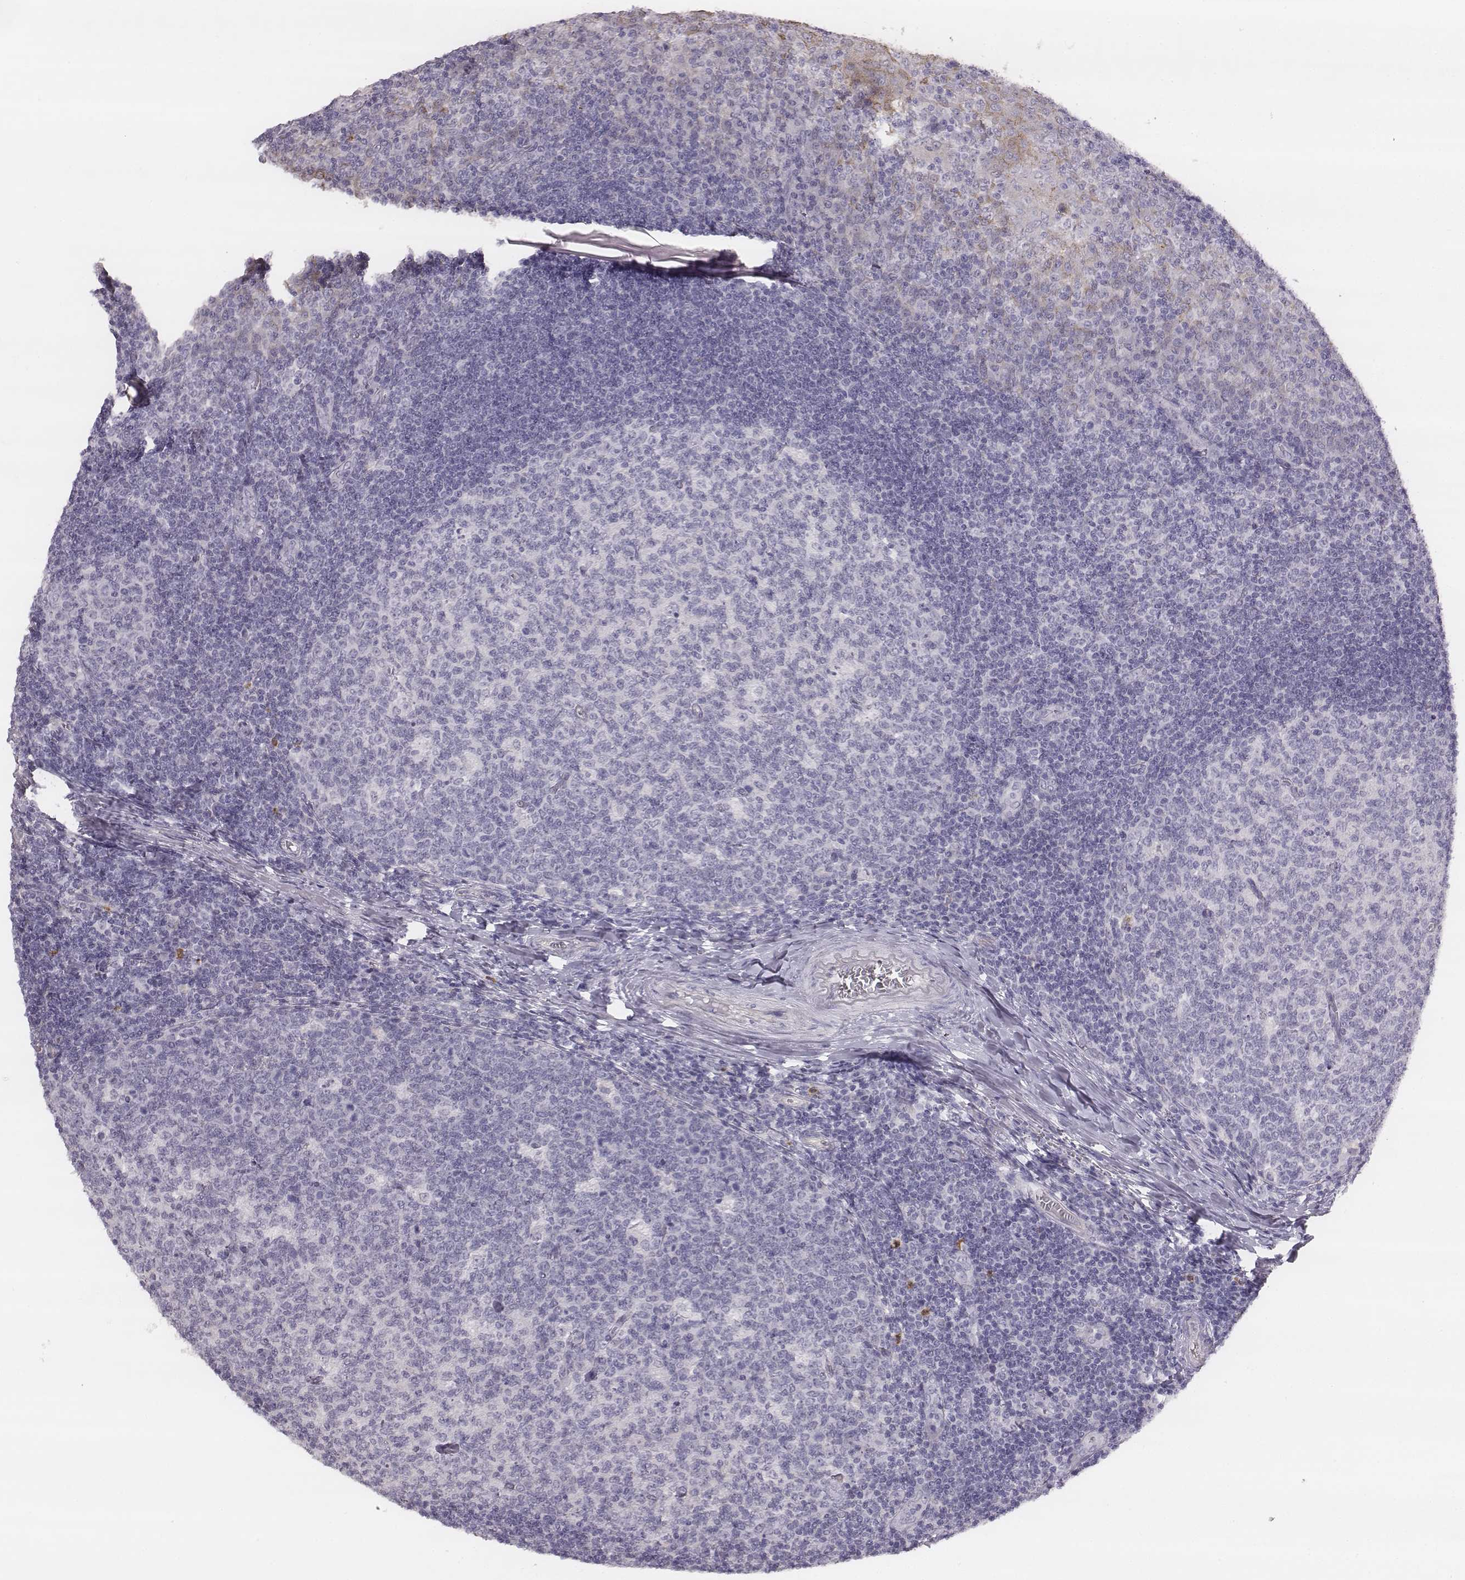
{"staining": {"intensity": "negative", "quantity": "none", "location": "none"}, "tissue": "tonsil", "cell_type": "Germinal center cells", "image_type": "normal", "snomed": [{"axis": "morphology", "description": "Normal tissue, NOS"}, {"axis": "topography", "description": "Tonsil"}], "caption": "An immunohistochemistry (IHC) image of normal tonsil is shown. There is no staining in germinal center cells of tonsil. The staining was performed using DAB to visualize the protein expression in brown, while the nuclei were stained in blue with hematoxylin (Magnification: 20x).", "gene": "KCNJ12", "patient": {"sex": "female", "age": 13}}